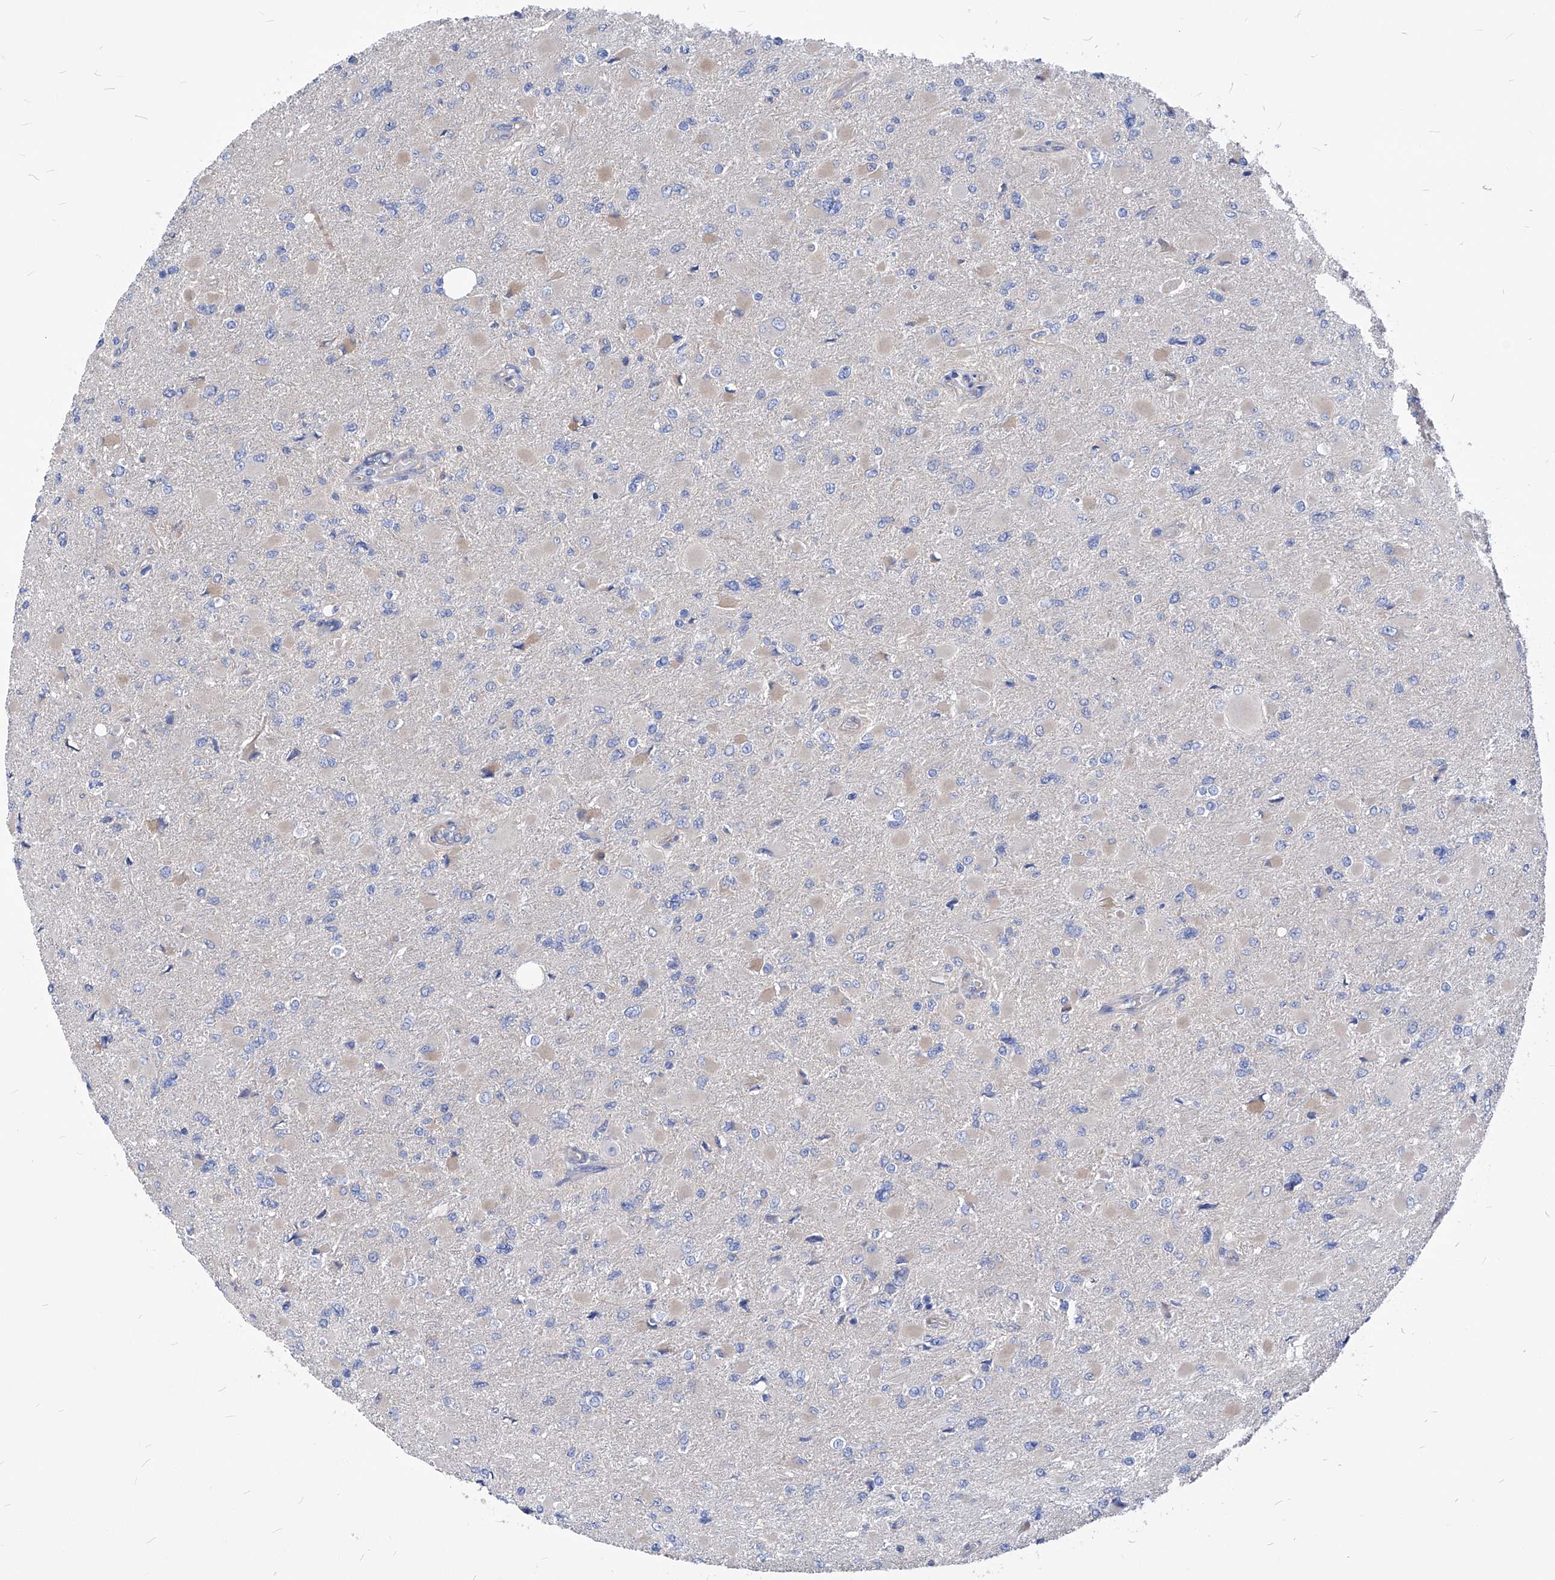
{"staining": {"intensity": "negative", "quantity": "none", "location": "none"}, "tissue": "glioma", "cell_type": "Tumor cells", "image_type": "cancer", "snomed": [{"axis": "morphology", "description": "Glioma, malignant, High grade"}, {"axis": "topography", "description": "Cerebral cortex"}], "caption": "Histopathology image shows no significant protein expression in tumor cells of glioma. (DAB IHC visualized using brightfield microscopy, high magnification).", "gene": "XPNPEP1", "patient": {"sex": "female", "age": 36}}